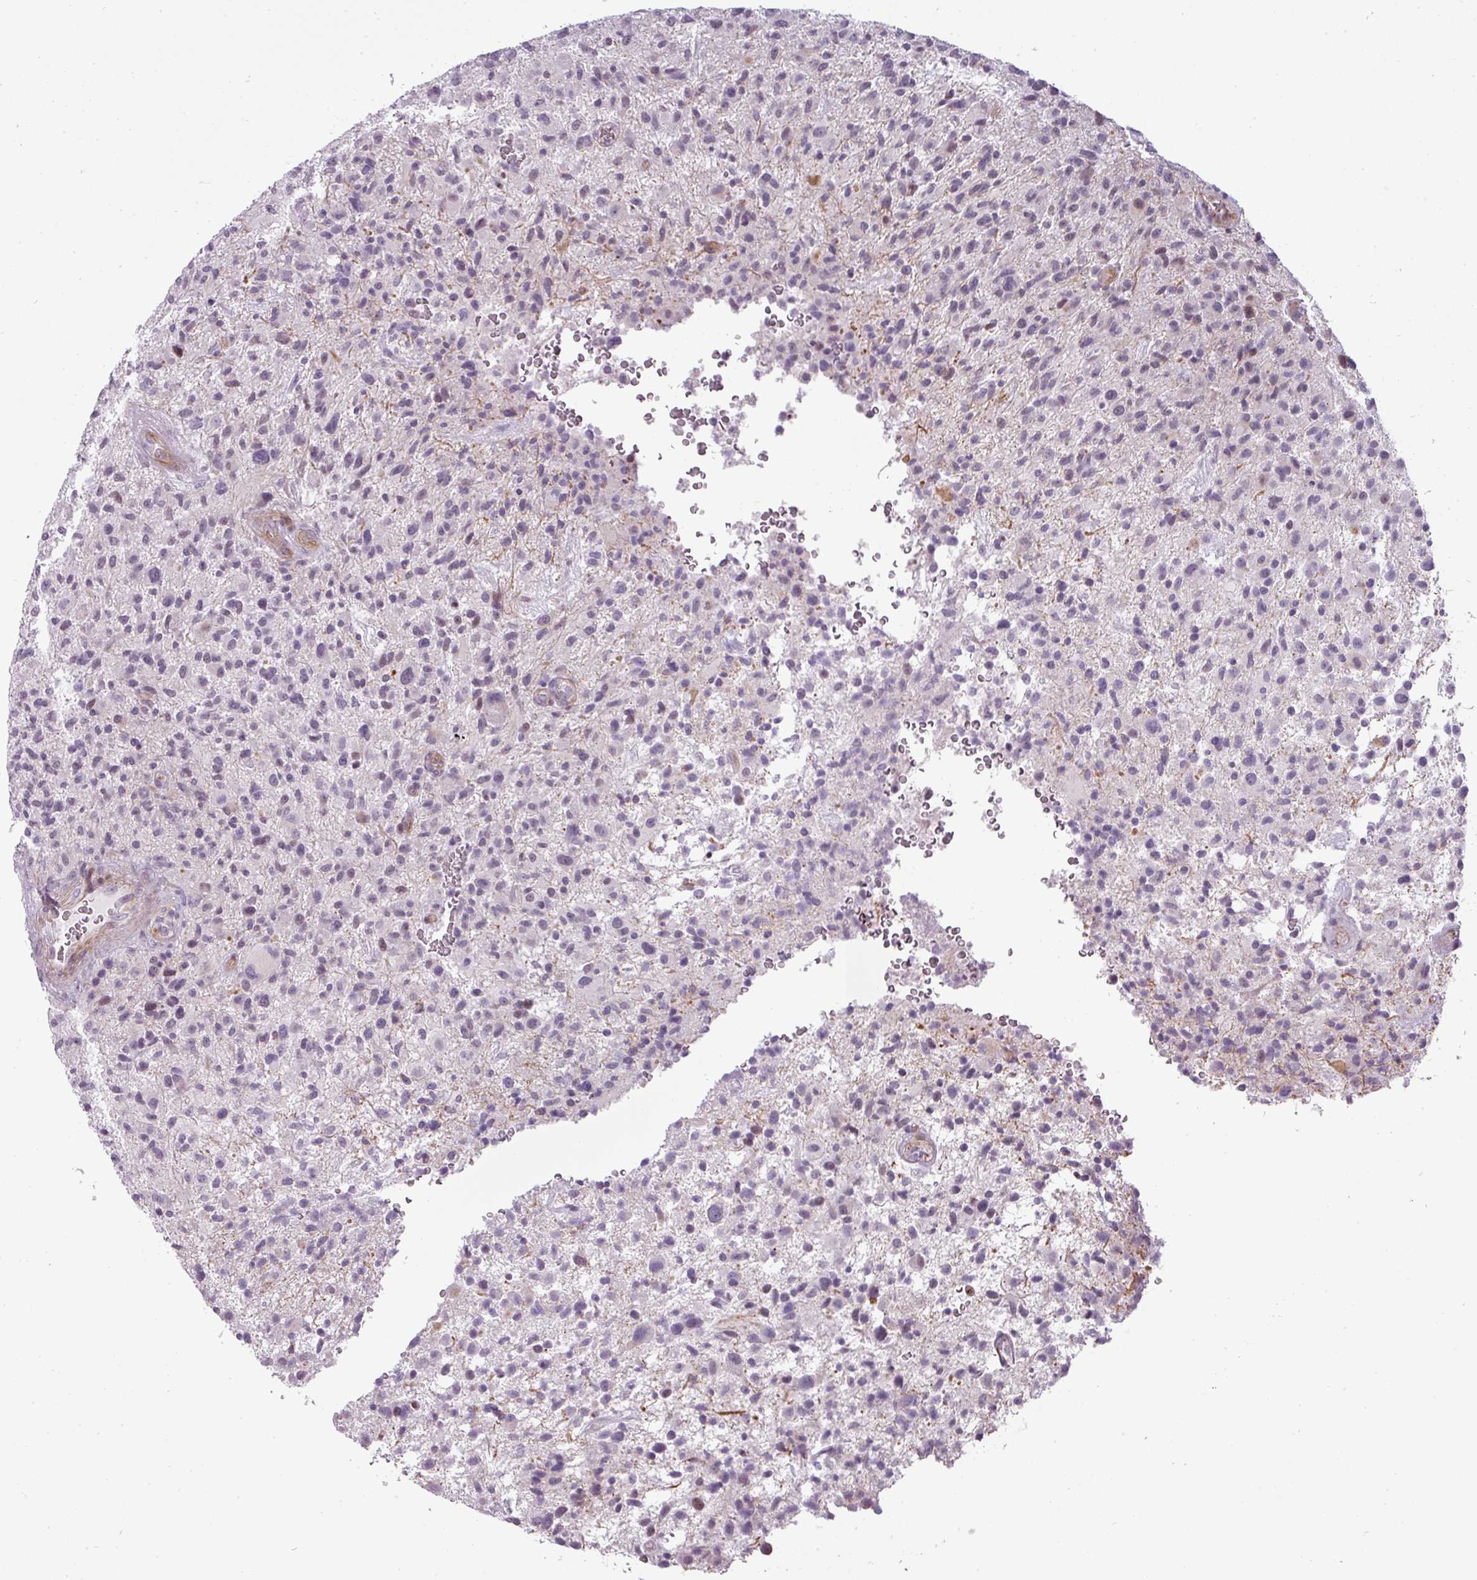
{"staining": {"intensity": "negative", "quantity": "none", "location": "none"}, "tissue": "glioma", "cell_type": "Tumor cells", "image_type": "cancer", "snomed": [{"axis": "morphology", "description": "Glioma, malignant, High grade"}, {"axis": "topography", "description": "Brain"}], "caption": "Tumor cells are negative for protein expression in human glioma. (DAB immunohistochemistry visualized using brightfield microscopy, high magnification).", "gene": "CHRDL1", "patient": {"sex": "male", "age": 47}}